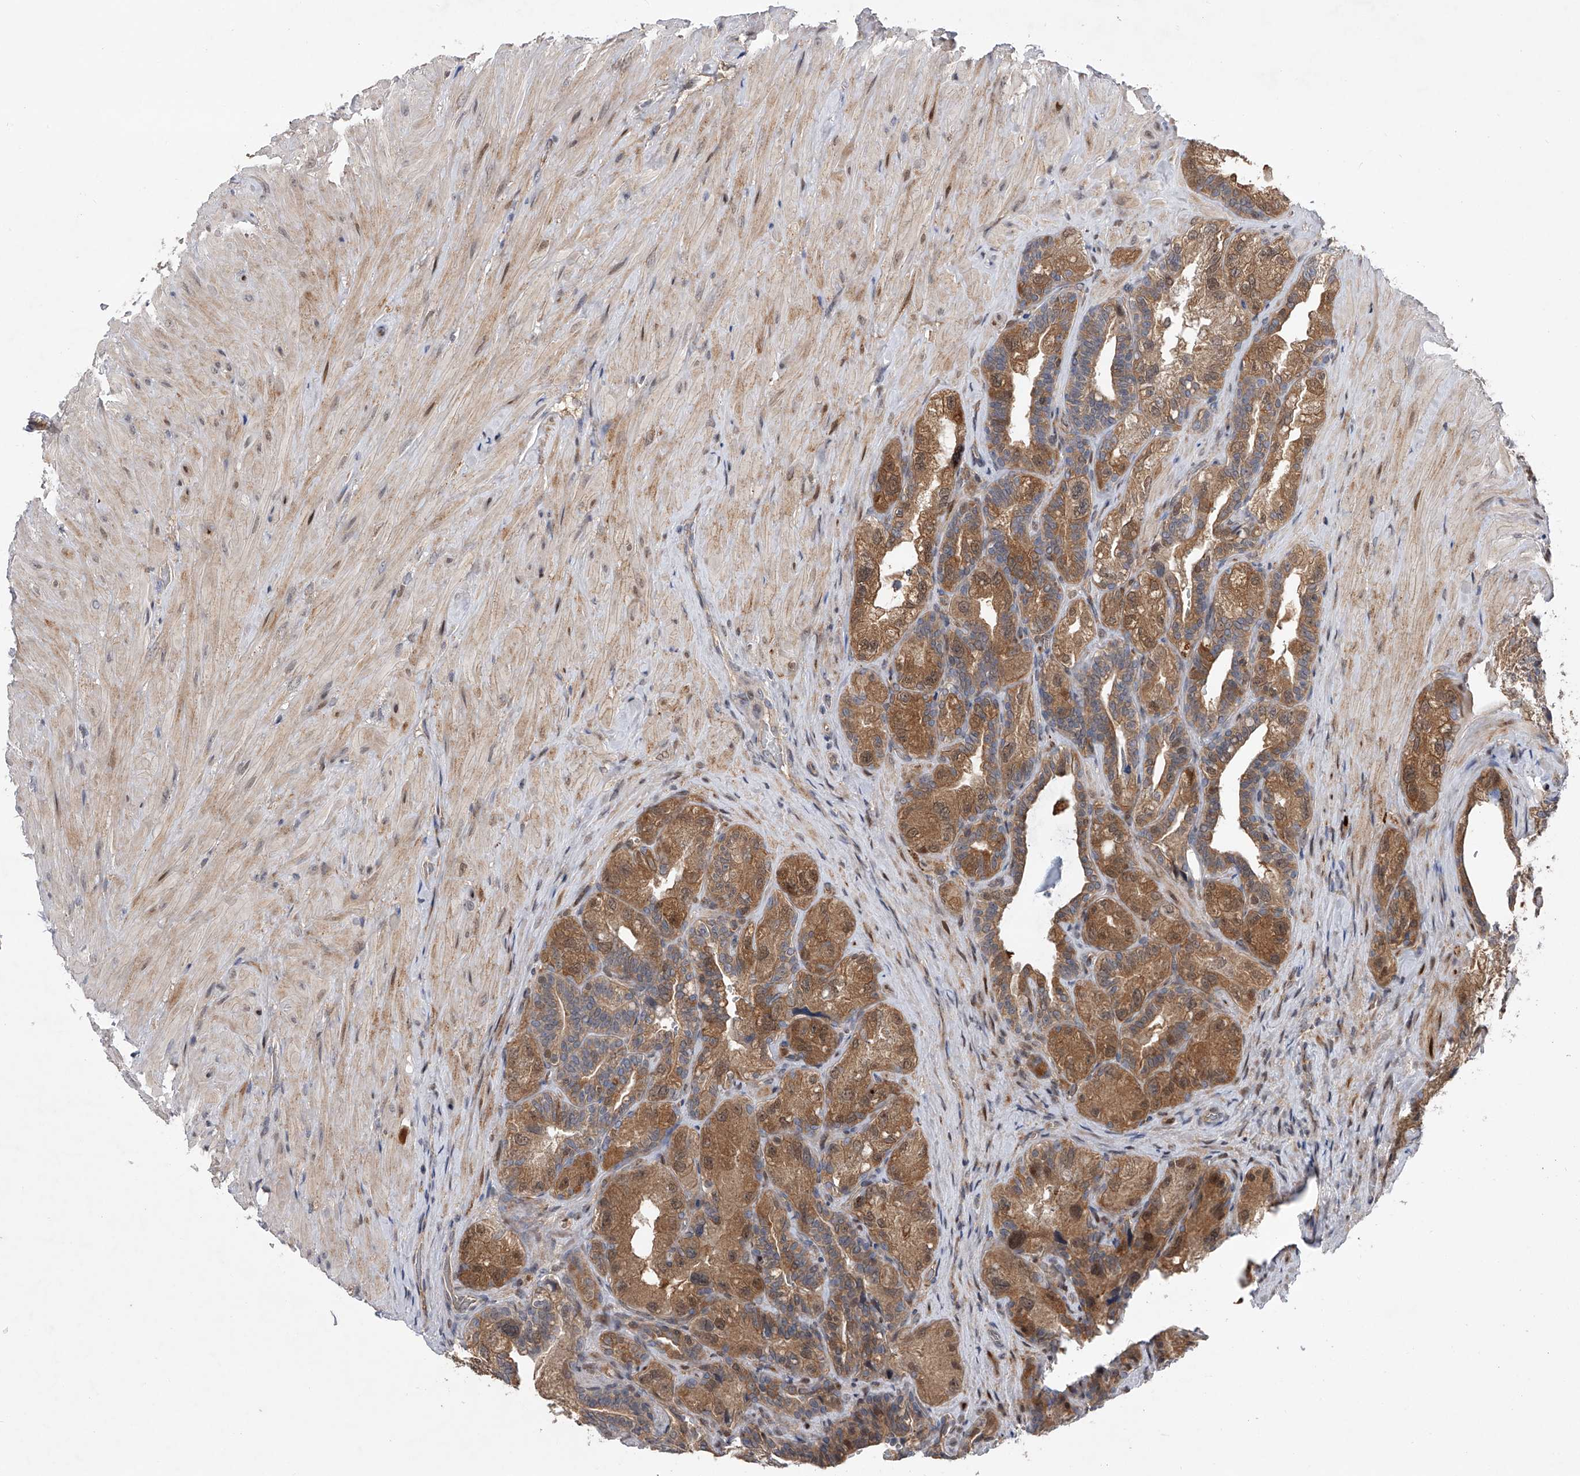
{"staining": {"intensity": "moderate", "quantity": ">75%", "location": "cytoplasmic/membranous,nuclear"}, "tissue": "seminal vesicle", "cell_type": "Glandular cells", "image_type": "normal", "snomed": [{"axis": "morphology", "description": "Normal tissue, NOS"}, {"axis": "topography", "description": "Prostate"}, {"axis": "topography", "description": "Seminal veicle"}], "caption": "A photomicrograph showing moderate cytoplasmic/membranous,nuclear positivity in approximately >75% of glandular cells in unremarkable seminal vesicle, as visualized by brown immunohistochemical staining.", "gene": "RWDD2A", "patient": {"sex": "male", "age": 67}}